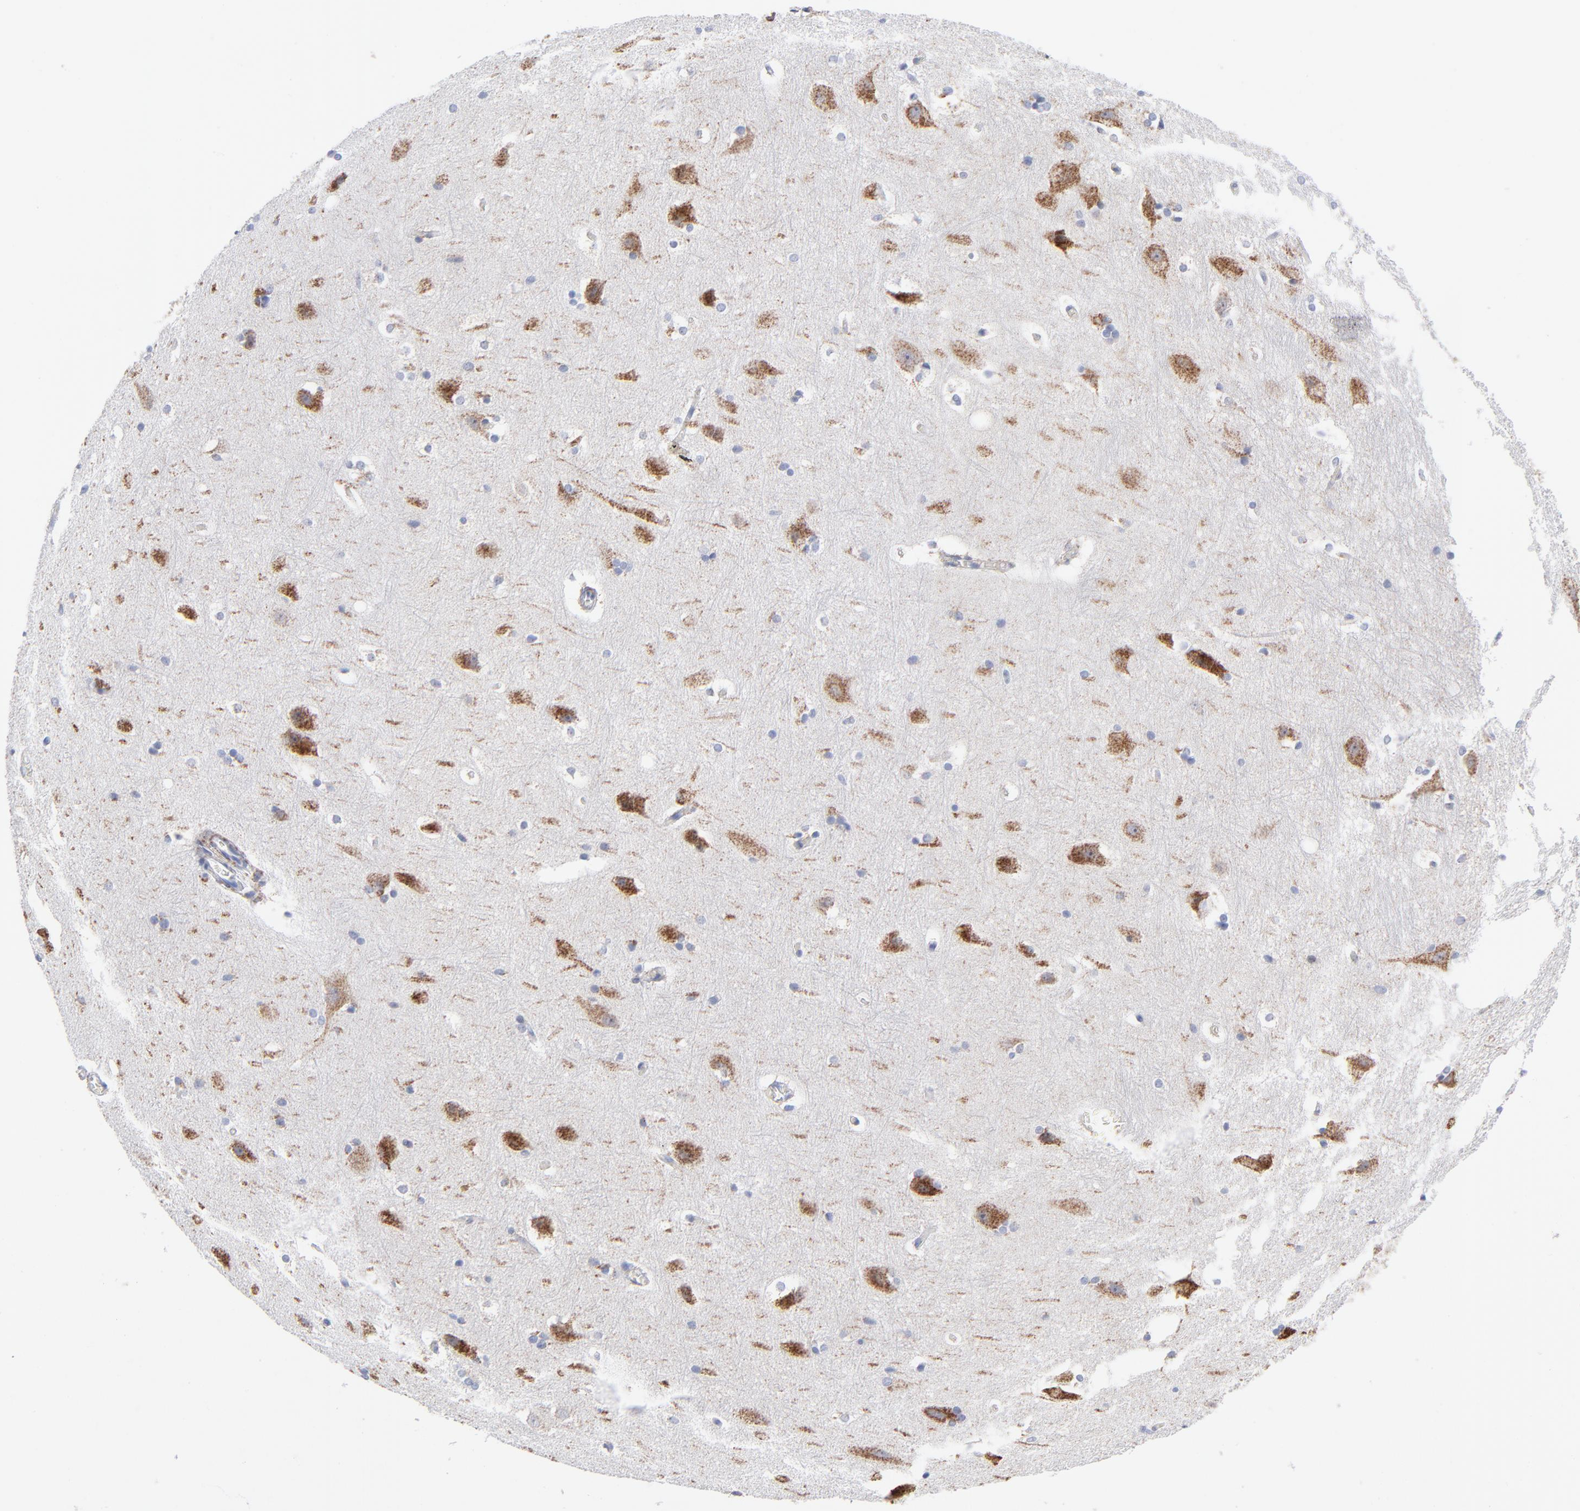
{"staining": {"intensity": "negative", "quantity": "none", "location": "none"}, "tissue": "hippocampus", "cell_type": "Glial cells", "image_type": "normal", "snomed": [{"axis": "morphology", "description": "Normal tissue, NOS"}, {"axis": "topography", "description": "Hippocampus"}], "caption": "Micrograph shows no protein positivity in glial cells of normal hippocampus.", "gene": "CHCHD10", "patient": {"sex": "female", "age": 19}}